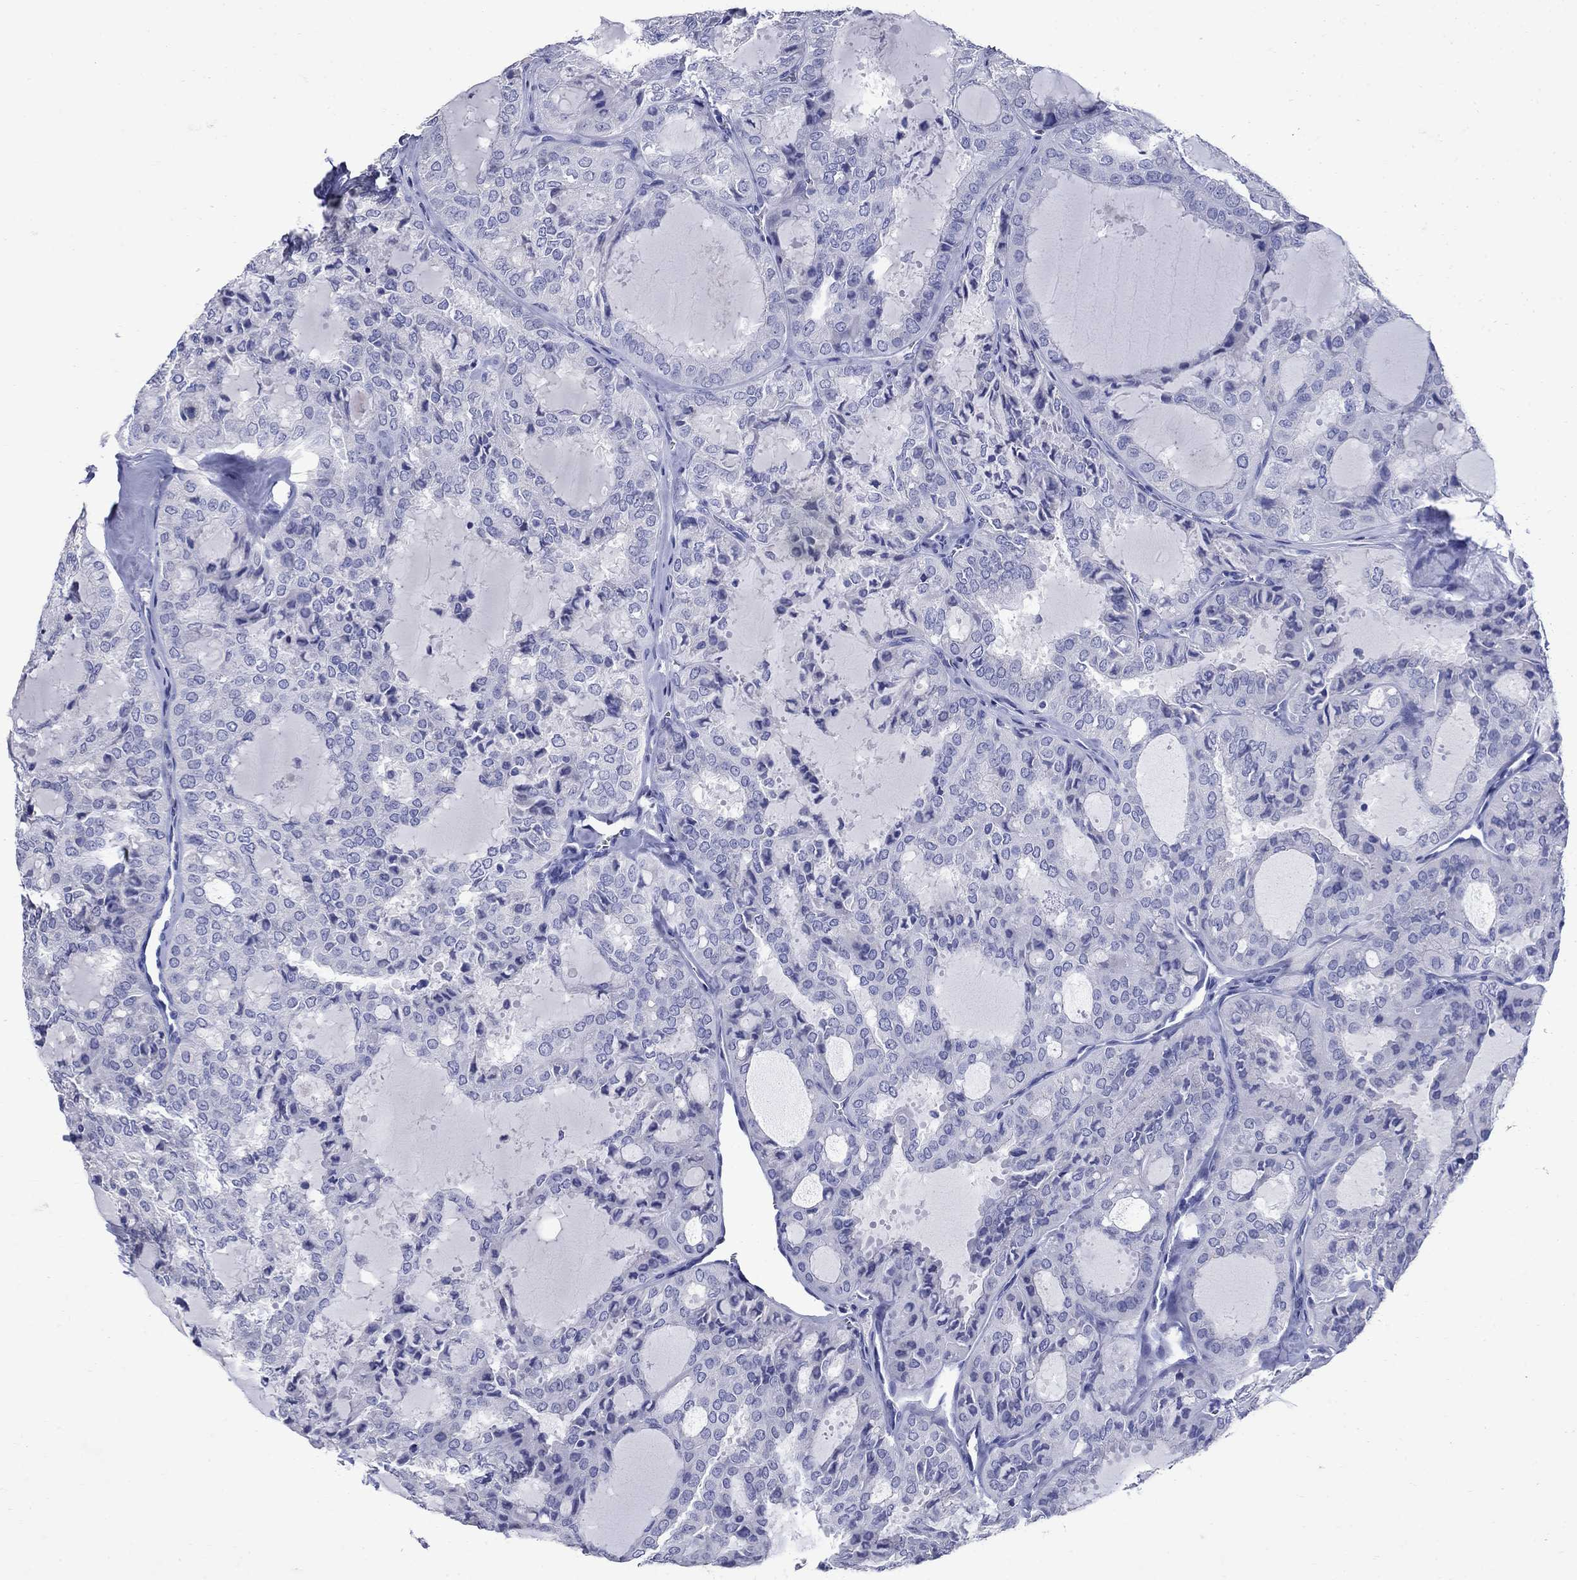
{"staining": {"intensity": "negative", "quantity": "none", "location": "none"}, "tissue": "thyroid cancer", "cell_type": "Tumor cells", "image_type": "cancer", "snomed": [{"axis": "morphology", "description": "Follicular adenoma carcinoma, NOS"}, {"axis": "topography", "description": "Thyroid gland"}], "caption": "Tumor cells are negative for brown protein staining in follicular adenoma carcinoma (thyroid).", "gene": "CD1A", "patient": {"sex": "male", "age": 75}}